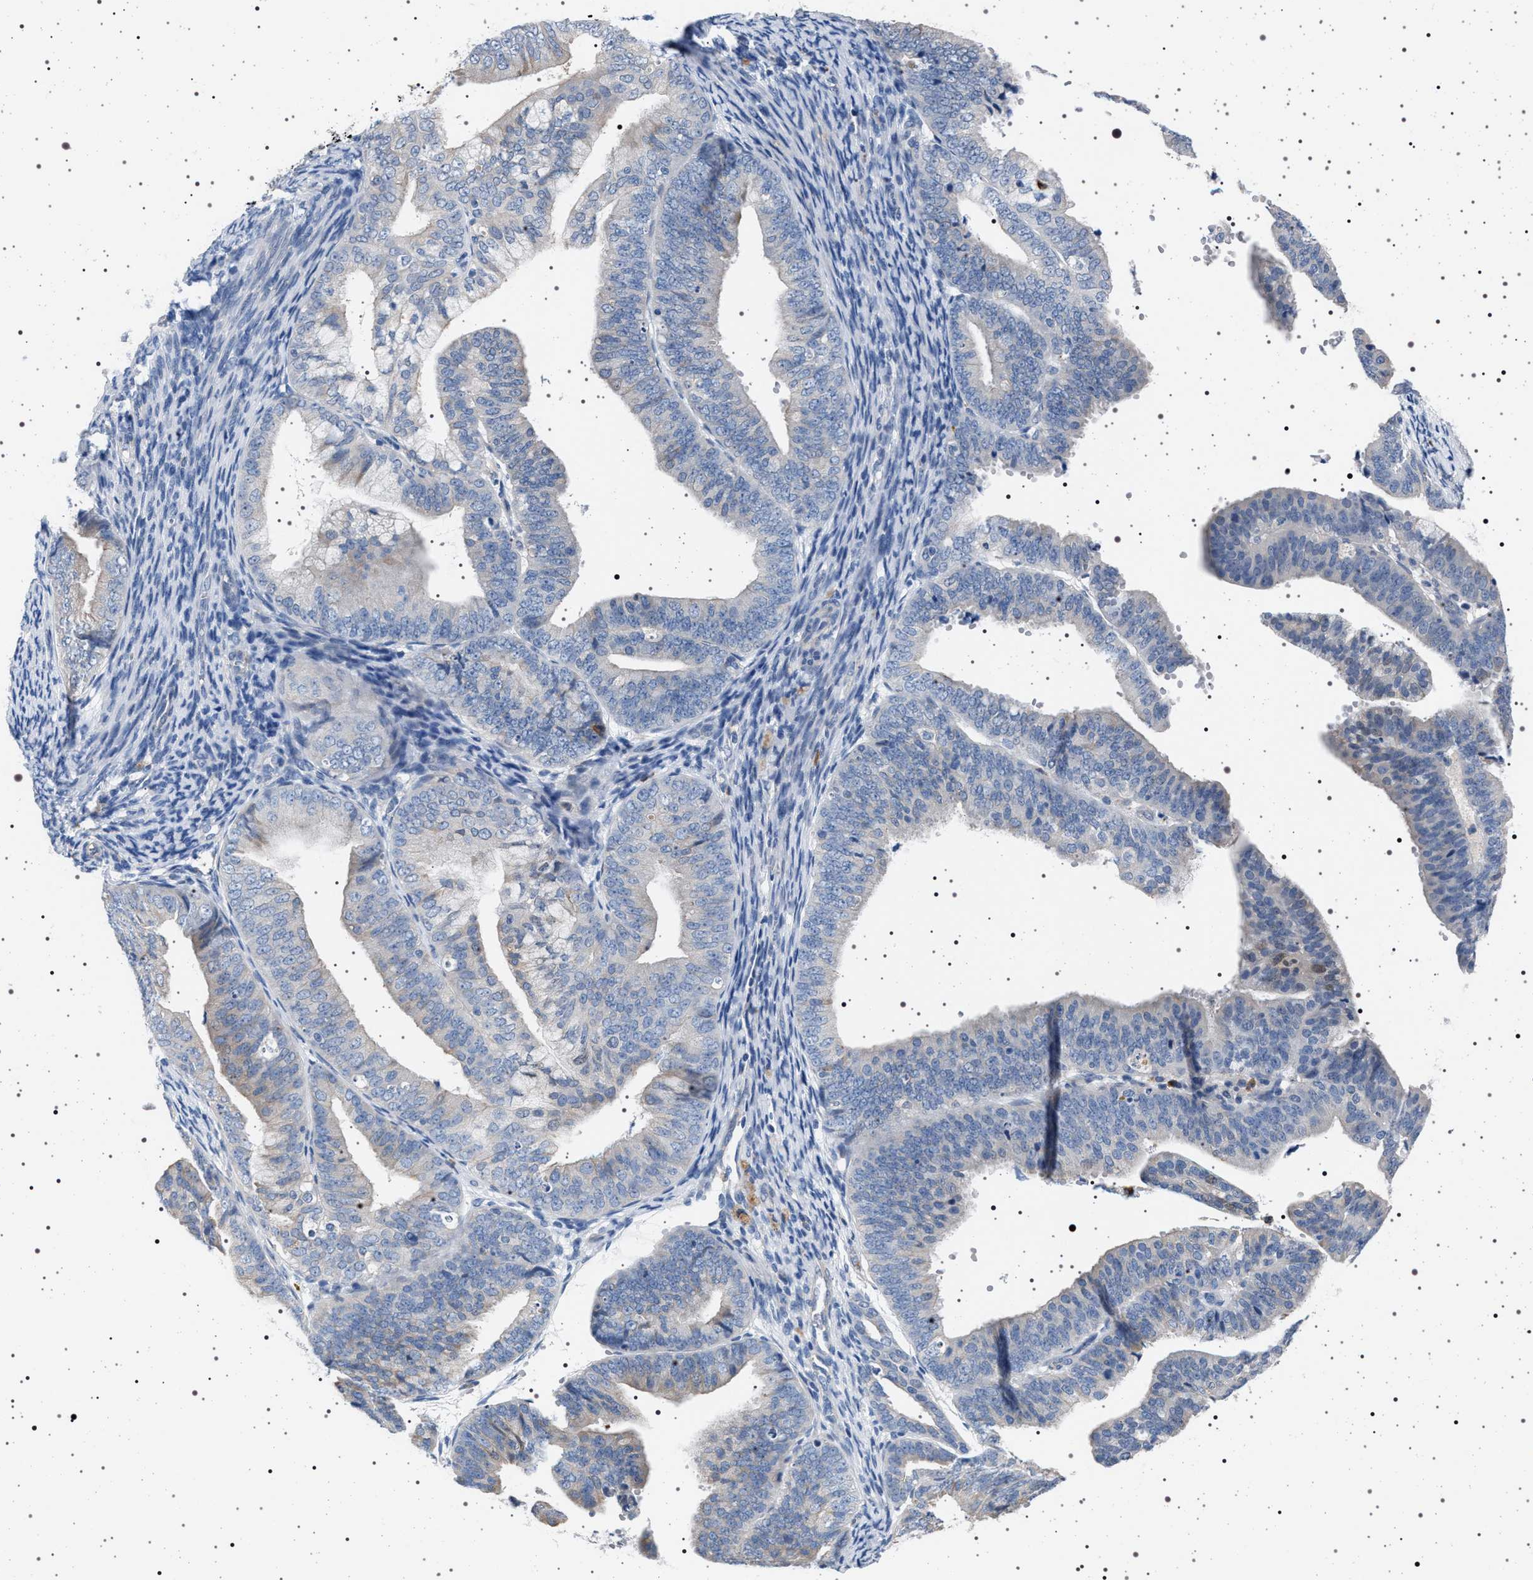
{"staining": {"intensity": "negative", "quantity": "none", "location": "none"}, "tissue": "endometrial cancer", "cell_type": "Tumor cells", "image_type": "cancer", "snomed": [{"axis": "morphology", "description": "Adenocarcinoma, NOS"}, {"axis": "topography", "description": "Endometrium"}], "caption": "Photomicrograph shows no significant protein expression in tumor cells of endometrial cancer (adenocarcinoma). Brightfield microscopy of immunohistochemistry (IHC) stained with DAB (brown) and hematoxylin (blue), captured at high magnification.", "gene": "NAT9", "patient": {"sex": "female", "age": 63}}